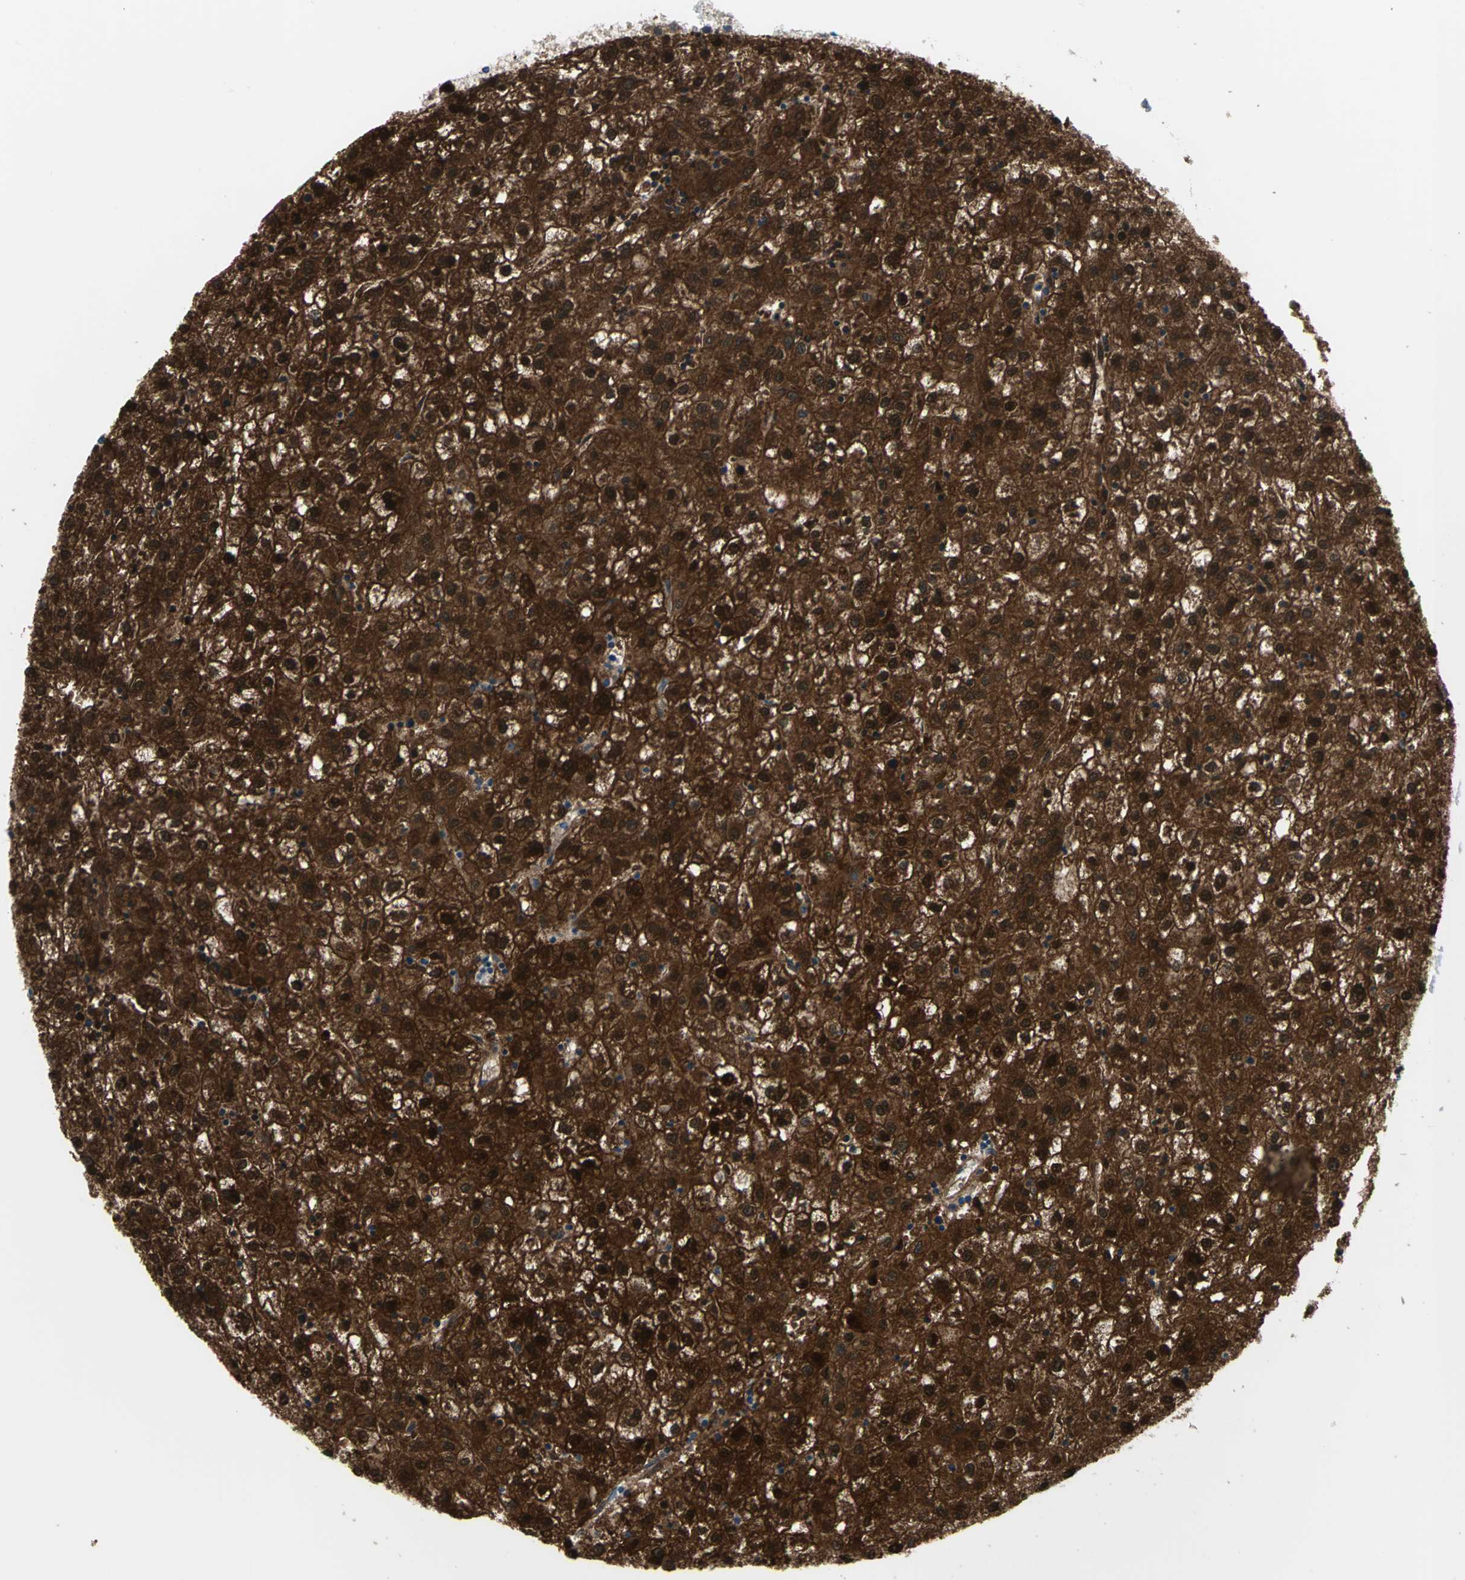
{"staining": {"intensity": "strong", "quantity": ">75%", "location": "cytoplasmic/membranous,nuclear"}, "tissue": "liver cancer", "cell_type": "Tumor cells", "image_type": "cancer", "snomed": [{"axis": "morphology", "description": "Carcinoma, Hepatocellular, NOS"}, {"axis": "topography", "description": "Liver"}], "caption": "Brown immunohistochemical staining in liver cancer (hepatocellular carcinoma) shows strong cytoplasmic/membranous and nuclear expression in about >75% of tumor cells.", "gene": "PKLR", "patient": {"sex": "male", "age": 72}}